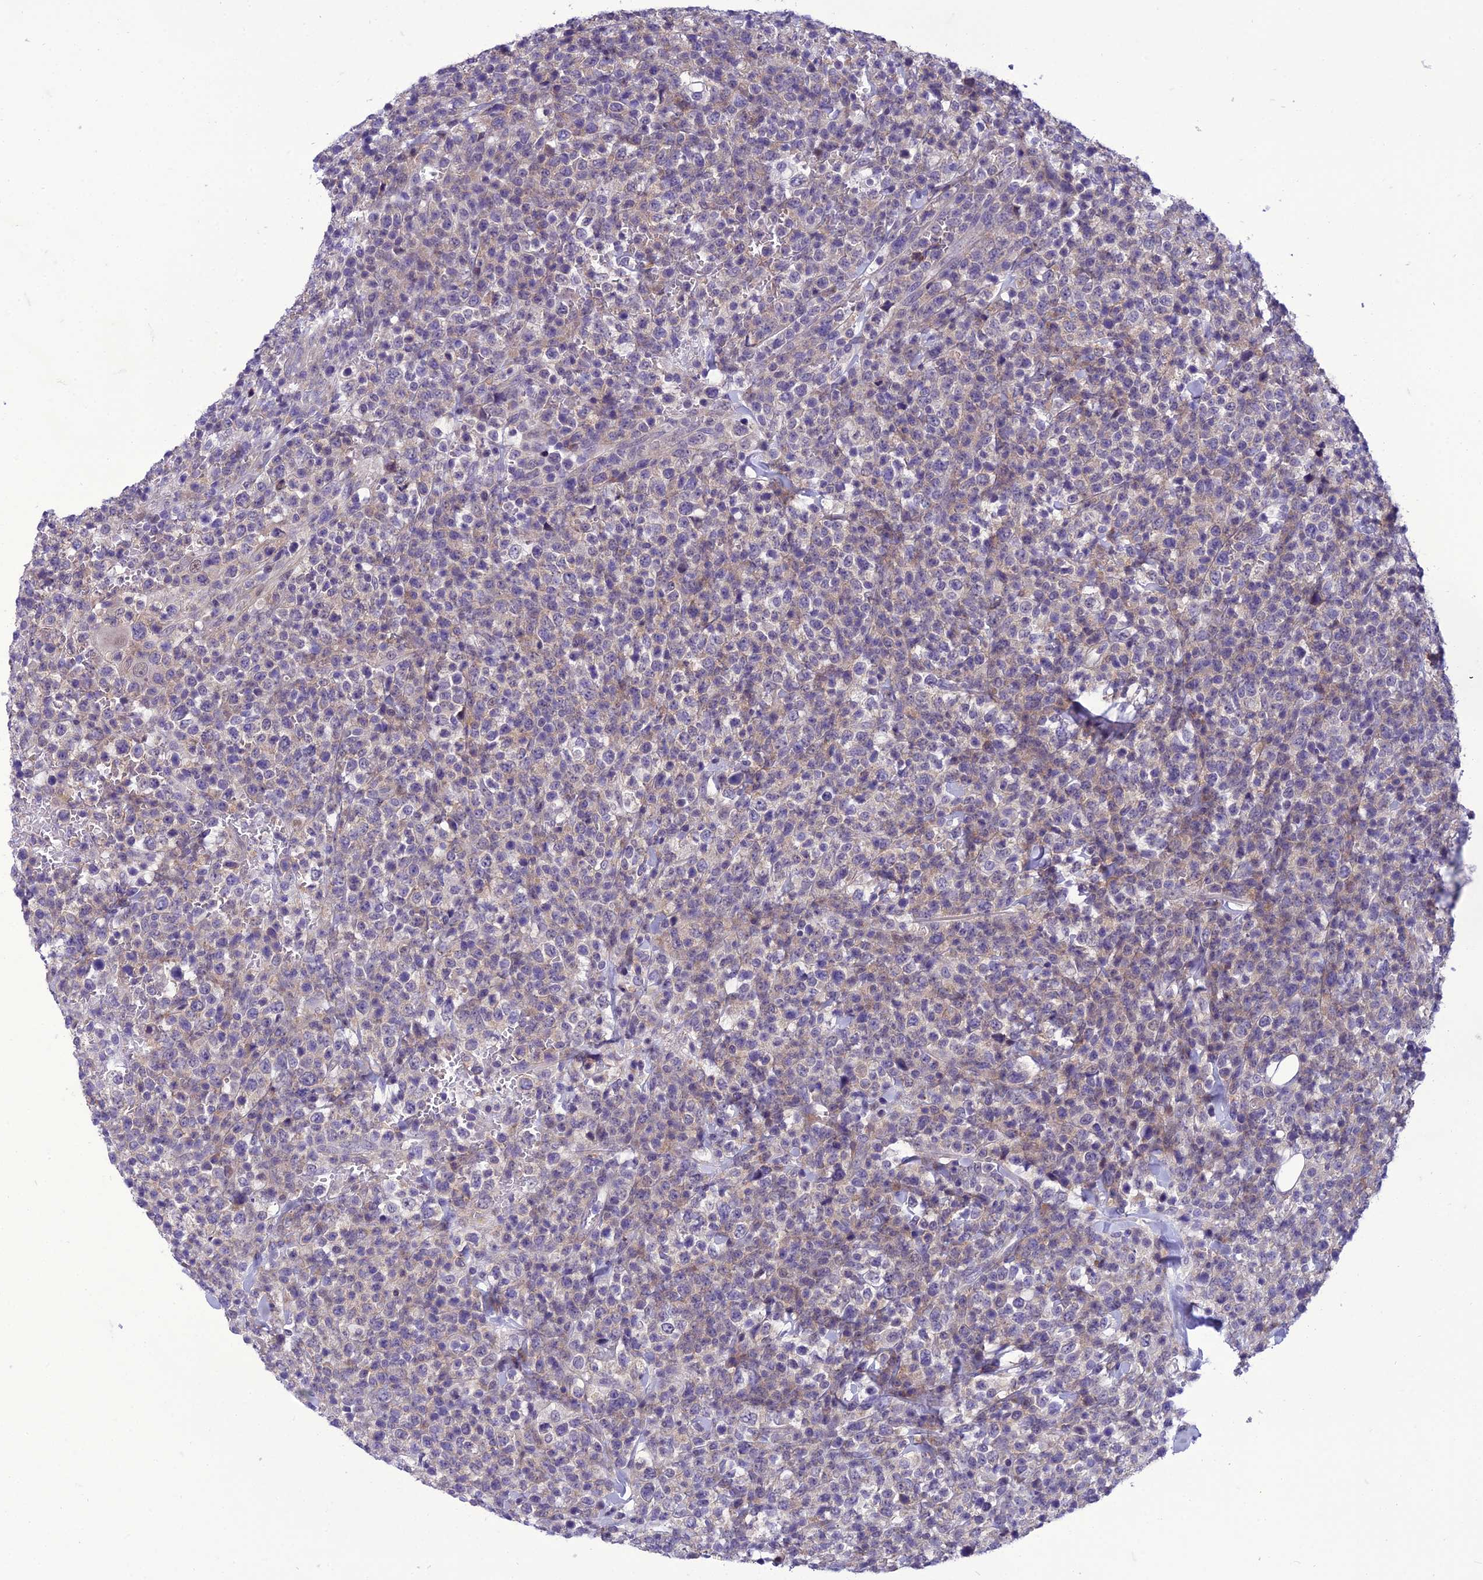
{"staining": {"intensity": "negative", "quantity": "none", "location": "none"}, "tissue": "lymphoma", "cell_type": "Tumor cells", "image_type": "cancer", "snomed": [{"axis": "morphology", "description": "Malignant lymphoma, non-Hodgkin's type, High grade"}, {"axis": "topography", "description": "Colon"}], "caption": "The histopathology image reveals no significant positivity in tumor cells of lymphoma. Brightfield microscopy of immunohistochemistry (IHC) stained with DAB (brown) and hematoxylin (blue), captured at high magnification.", "gene": "GAB4", "patient": {"sex": "female", "age": 53}}